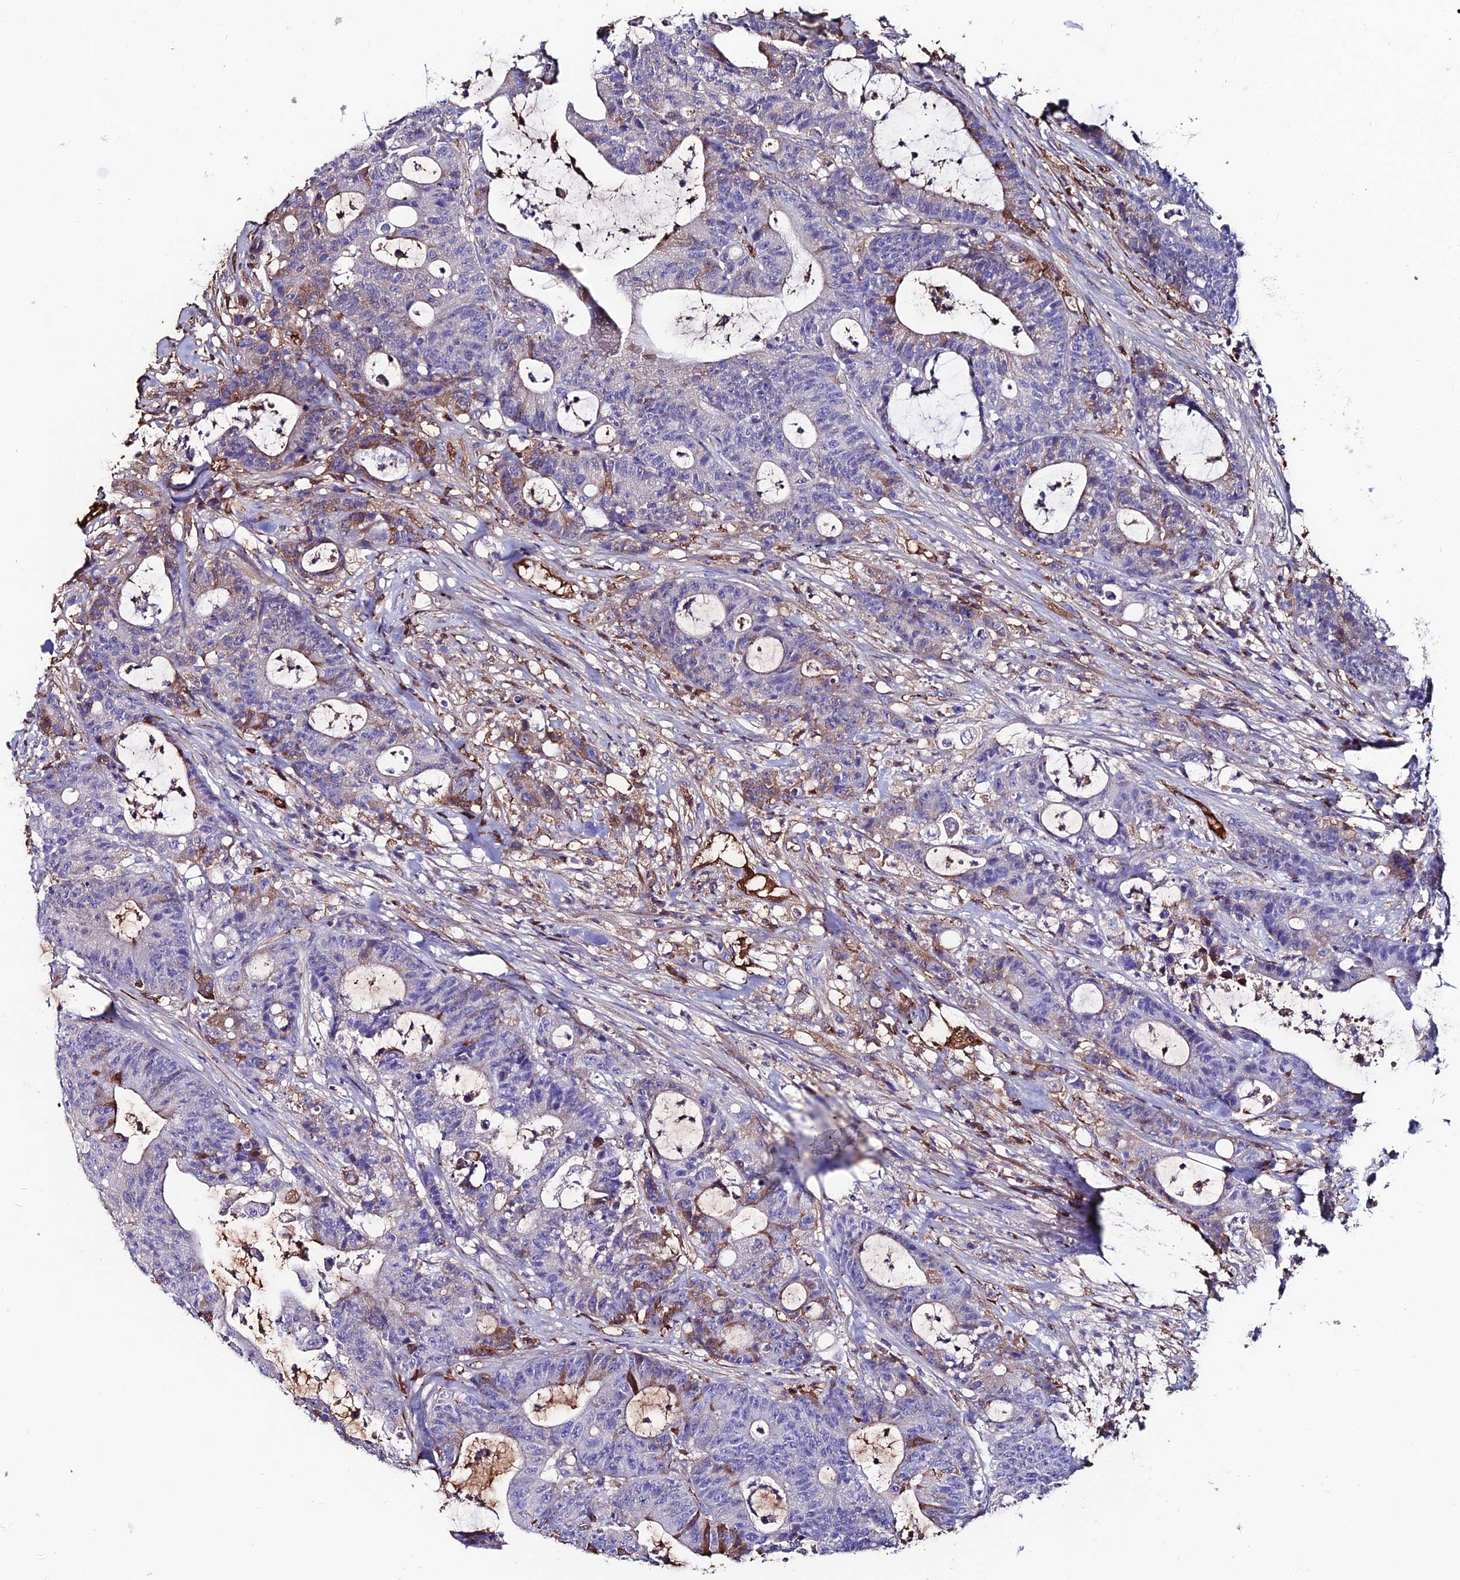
{"staining": {"intensity": "negative", "quantity": "none", "location": "none"}, "tissue": "colorectal cancer", "cell_type": "Tumor cells", "image_type": "cancer", "snomed": [{"axis": "morphology", "description": "Adenocarcinoma, NOS"}, {"axis": "topography", "description": "Colon"}], "caption": "Immunohistochemical staining of human colorectal cancer (adenocarcinoma) displays no significant expression in tumor cells. (DAB immunohistochemistry, high magnification).", "gene": "SLC25A16", "patient": {"sex": "female", "age": 84}}